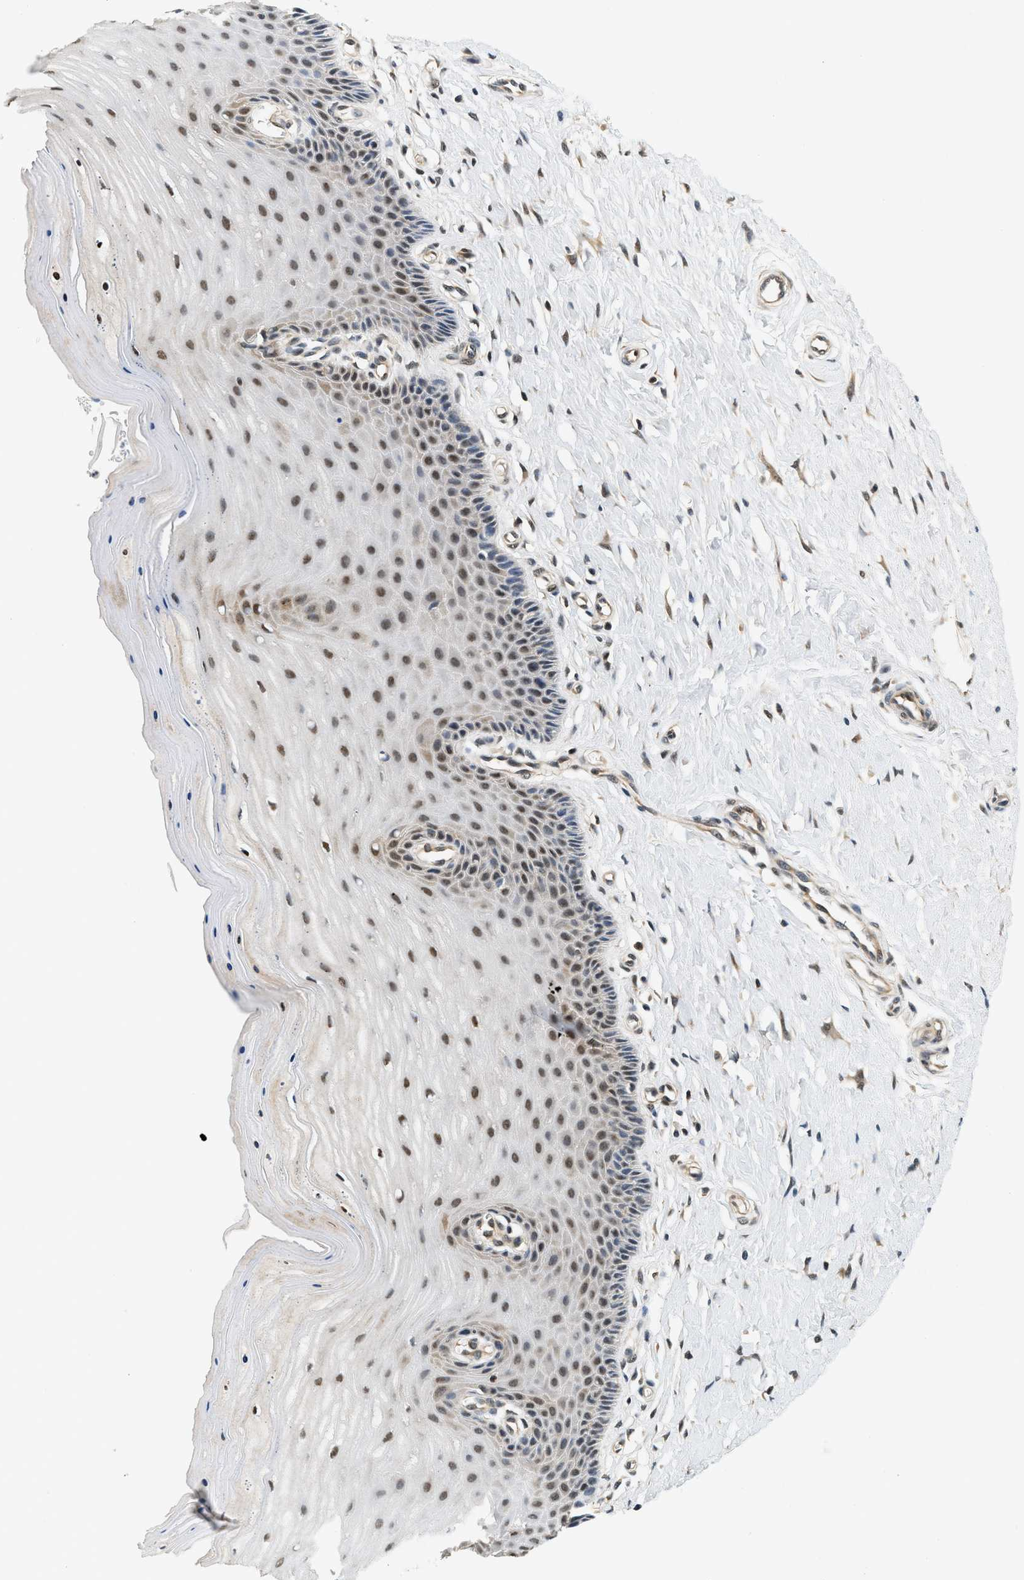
{"staining": {"intensity": "strong", "quantity": ">75%", "location": "cytoplasmic/membranous,nuclear"}, "tissue": "cervix", "cell_type": "Glandular cells", "image_type": "normal", "snomed": [{"axis": "morphology", "description": "Normal tissue, NOS"}, {"axis": "topography", "description": "Cervix"}], "caption": "Immunohistochemical staining of unremarkable human cervix demonstrates strong cytoplasmic/membranous,nuclear protein positivity in about >75% of glandular cells. The staining is performed using DAB (3,3'-diaminobenzidine) brown chromogen to label protein expression. The nuclei are counter-stained blue using hematoxylin.", "gene": "PSMD3", "patient": {"sex": "female", "age": 55}}